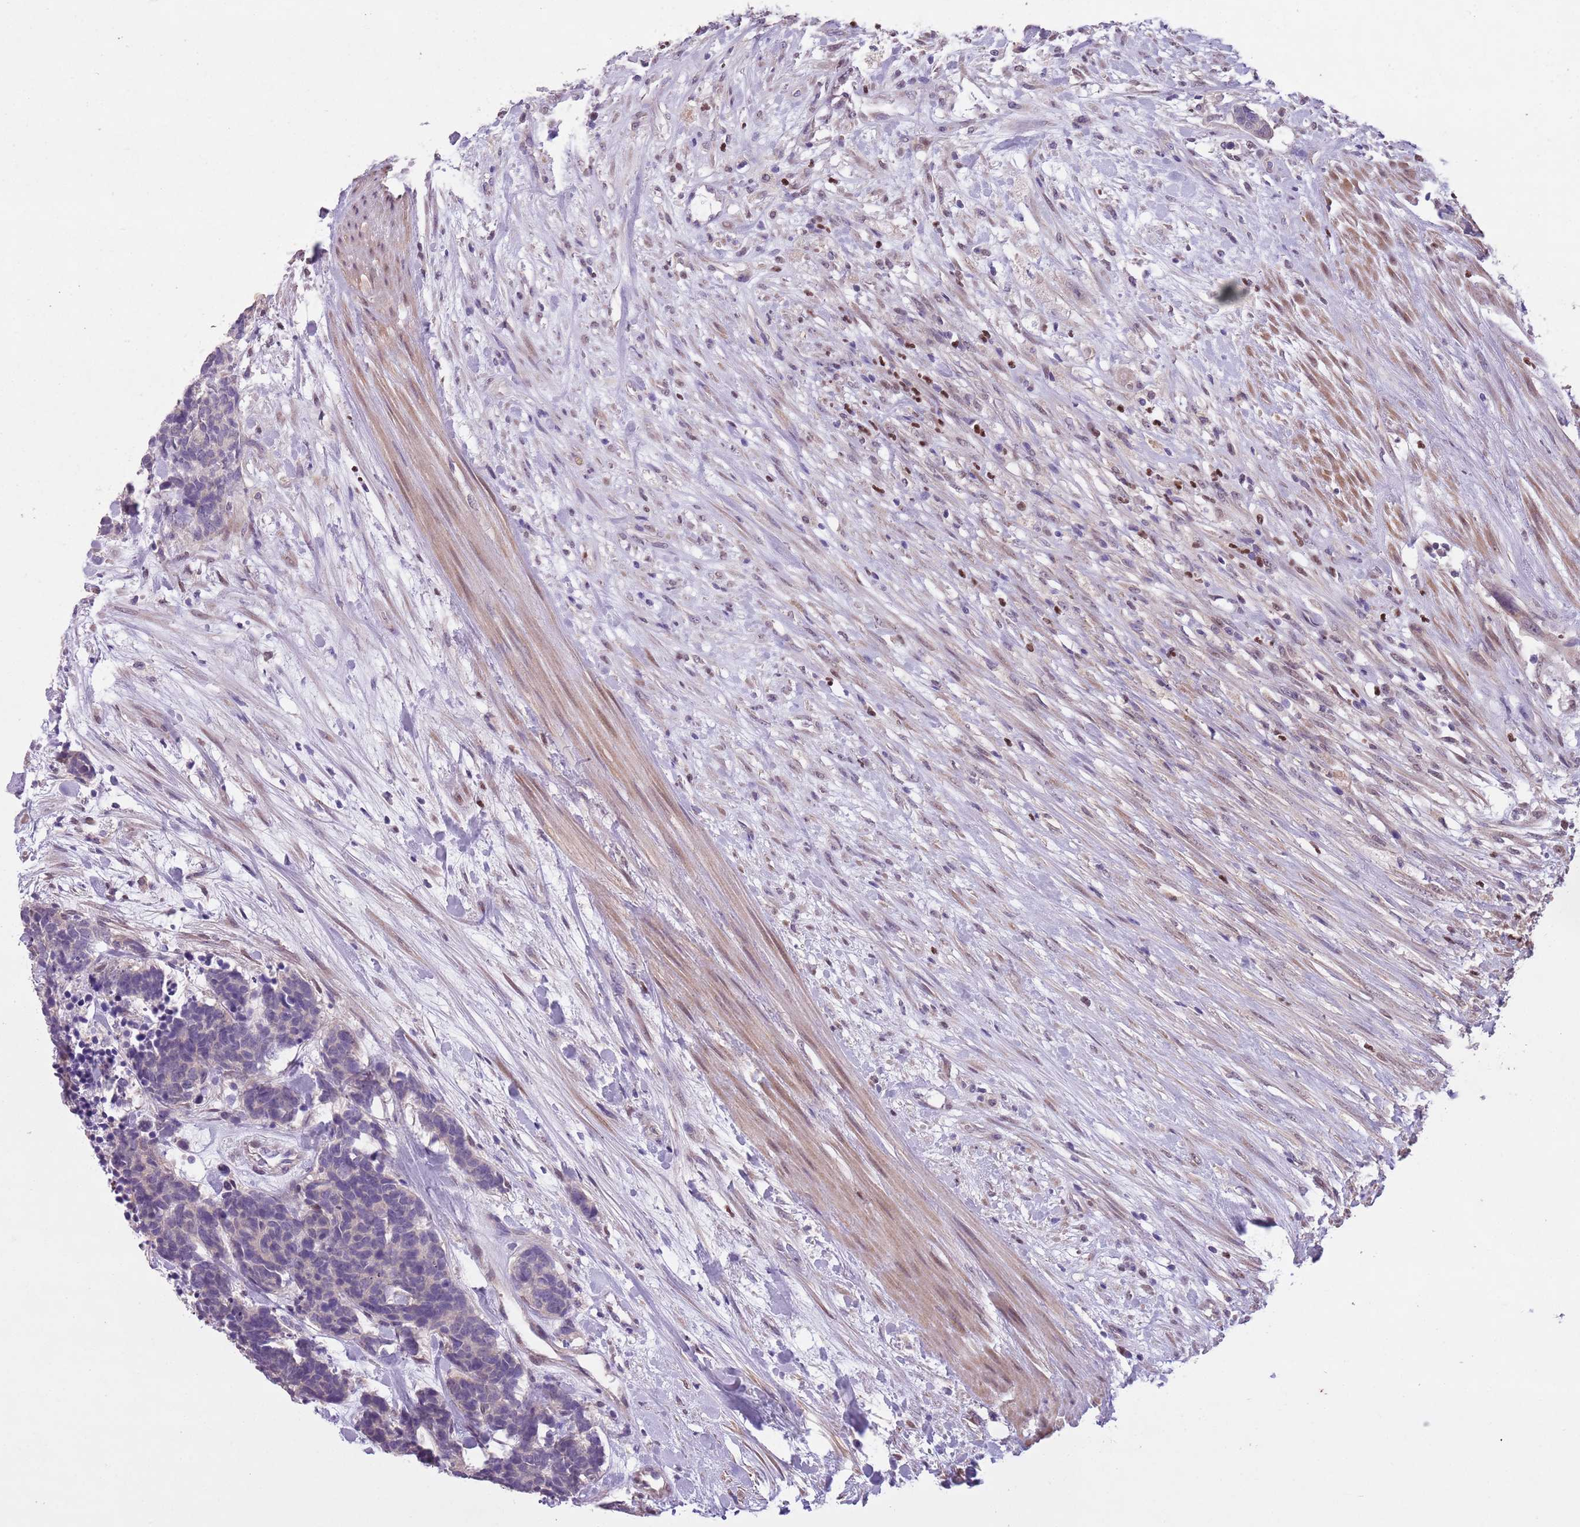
{"staining": {"intensity": "negative", "quantity": "none", "location": "none"}, "tissue": "carcinoid", "cell_type": "Tumor cells", "image_type": "cancer", "snomed": [{"axis": "morphology", "description": "Carcinoma, NOS"}, {"axis": "morphology", "description": "Carcinoid, malignant, NOS"}, {"axis": "topography", "description": "Prostate"}], "caption": "Immunohistochemistry of carcinoid demonstrates no expression in tumor cells. (DAB immunohistochemistry (IHC), high magnification).", "gene": "ADCY7", "patient": {"sex": "male", "age": 57}}